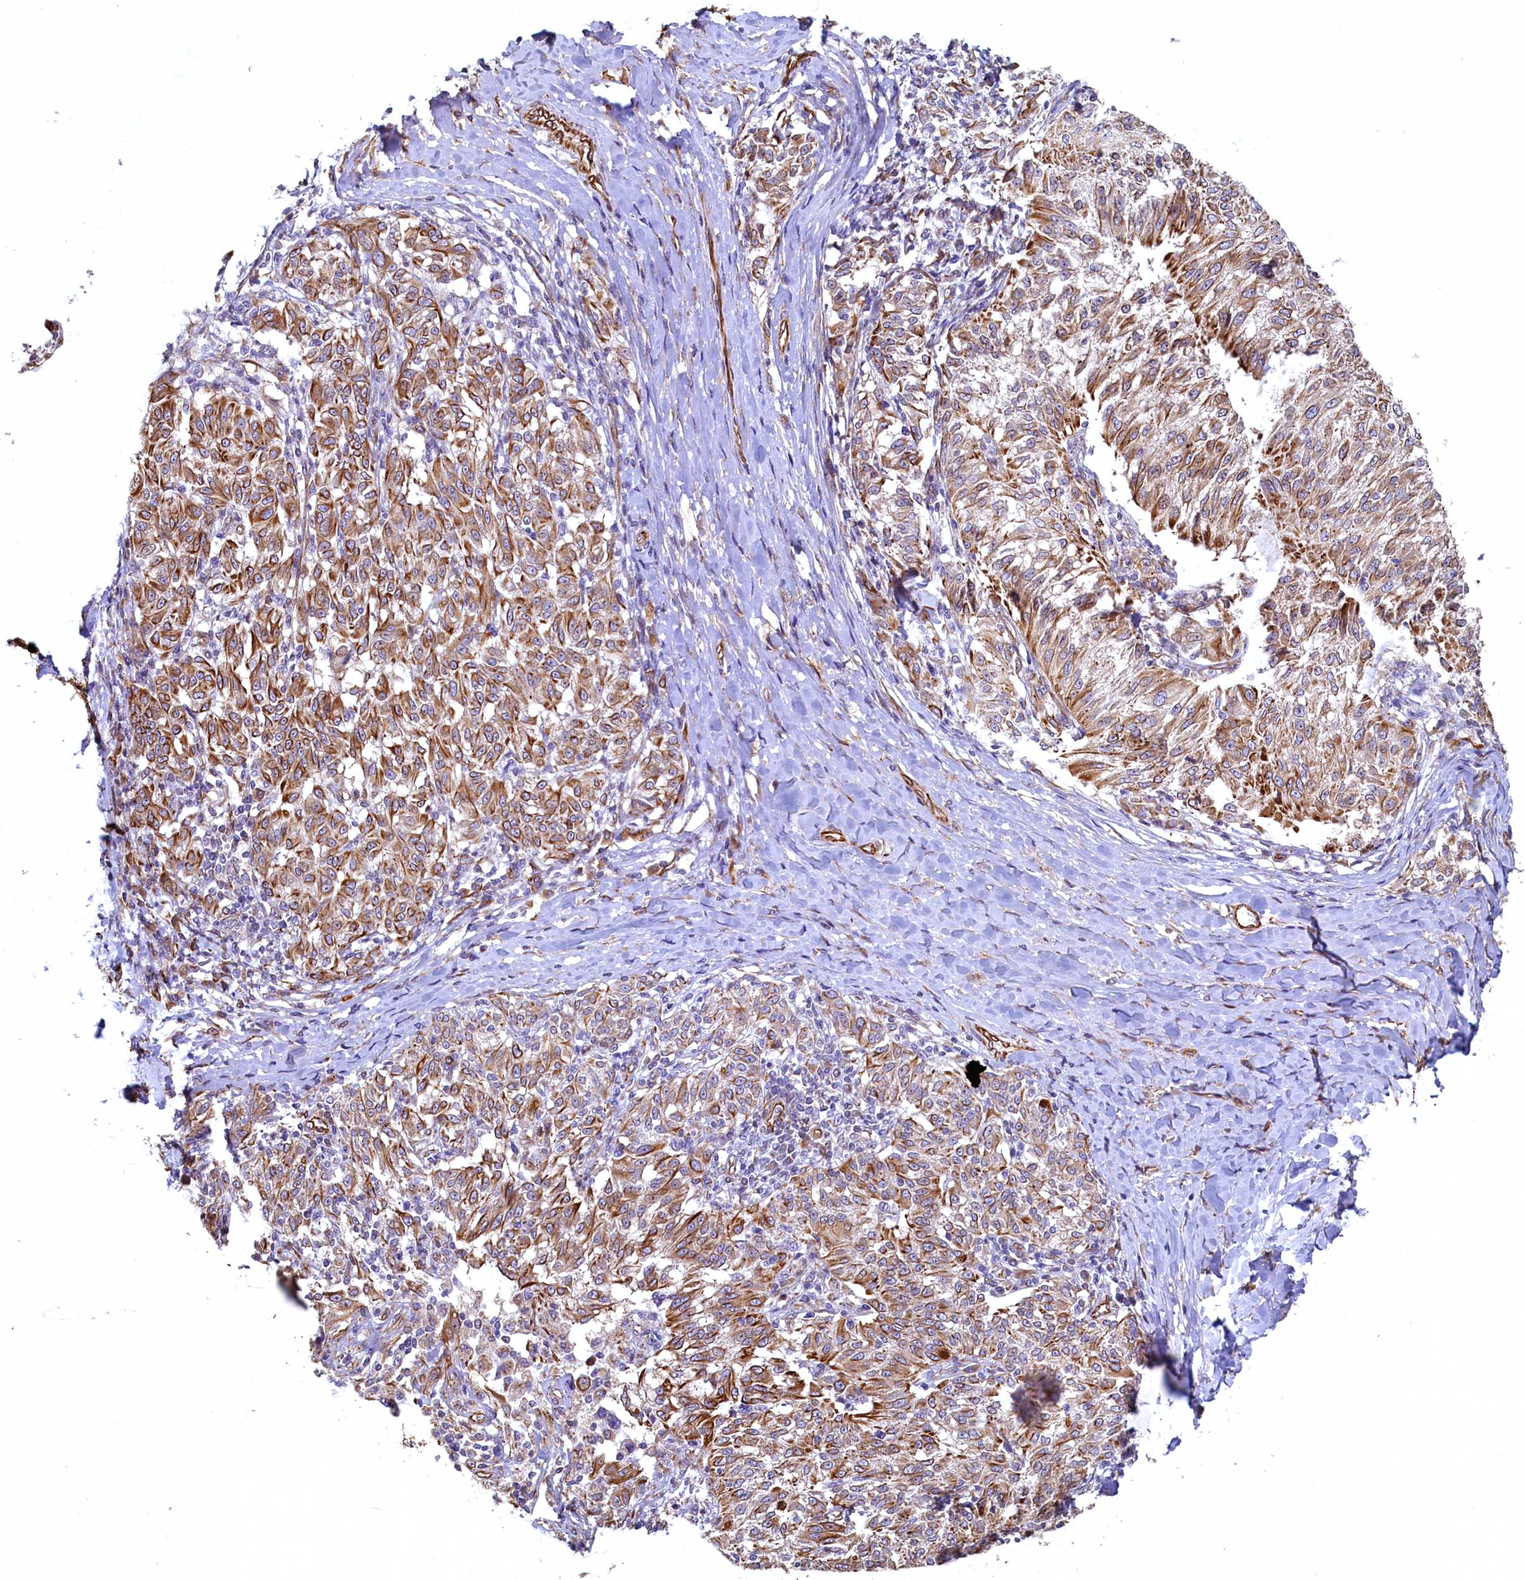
{"staining": {"intensity": "strong", "quantity": "25%-75%", "location": "cytoplasmic/membranous"}, "tissue": "melanoma", "cell_type": "Tumor cells", "image_type": "cancer", "snomed": [{"axis": "morphology", "description": "Malignant melanoma, NOS"}, {"axis": "topography", "description": "Skin"}], "caption": "A brown stain highlights strong cytoplasmic/membranous positivity of a protein in human malignant melanoma tumor cells.", "gene": "LRRC57", "patient": {"sex": "female", "age": 72}}